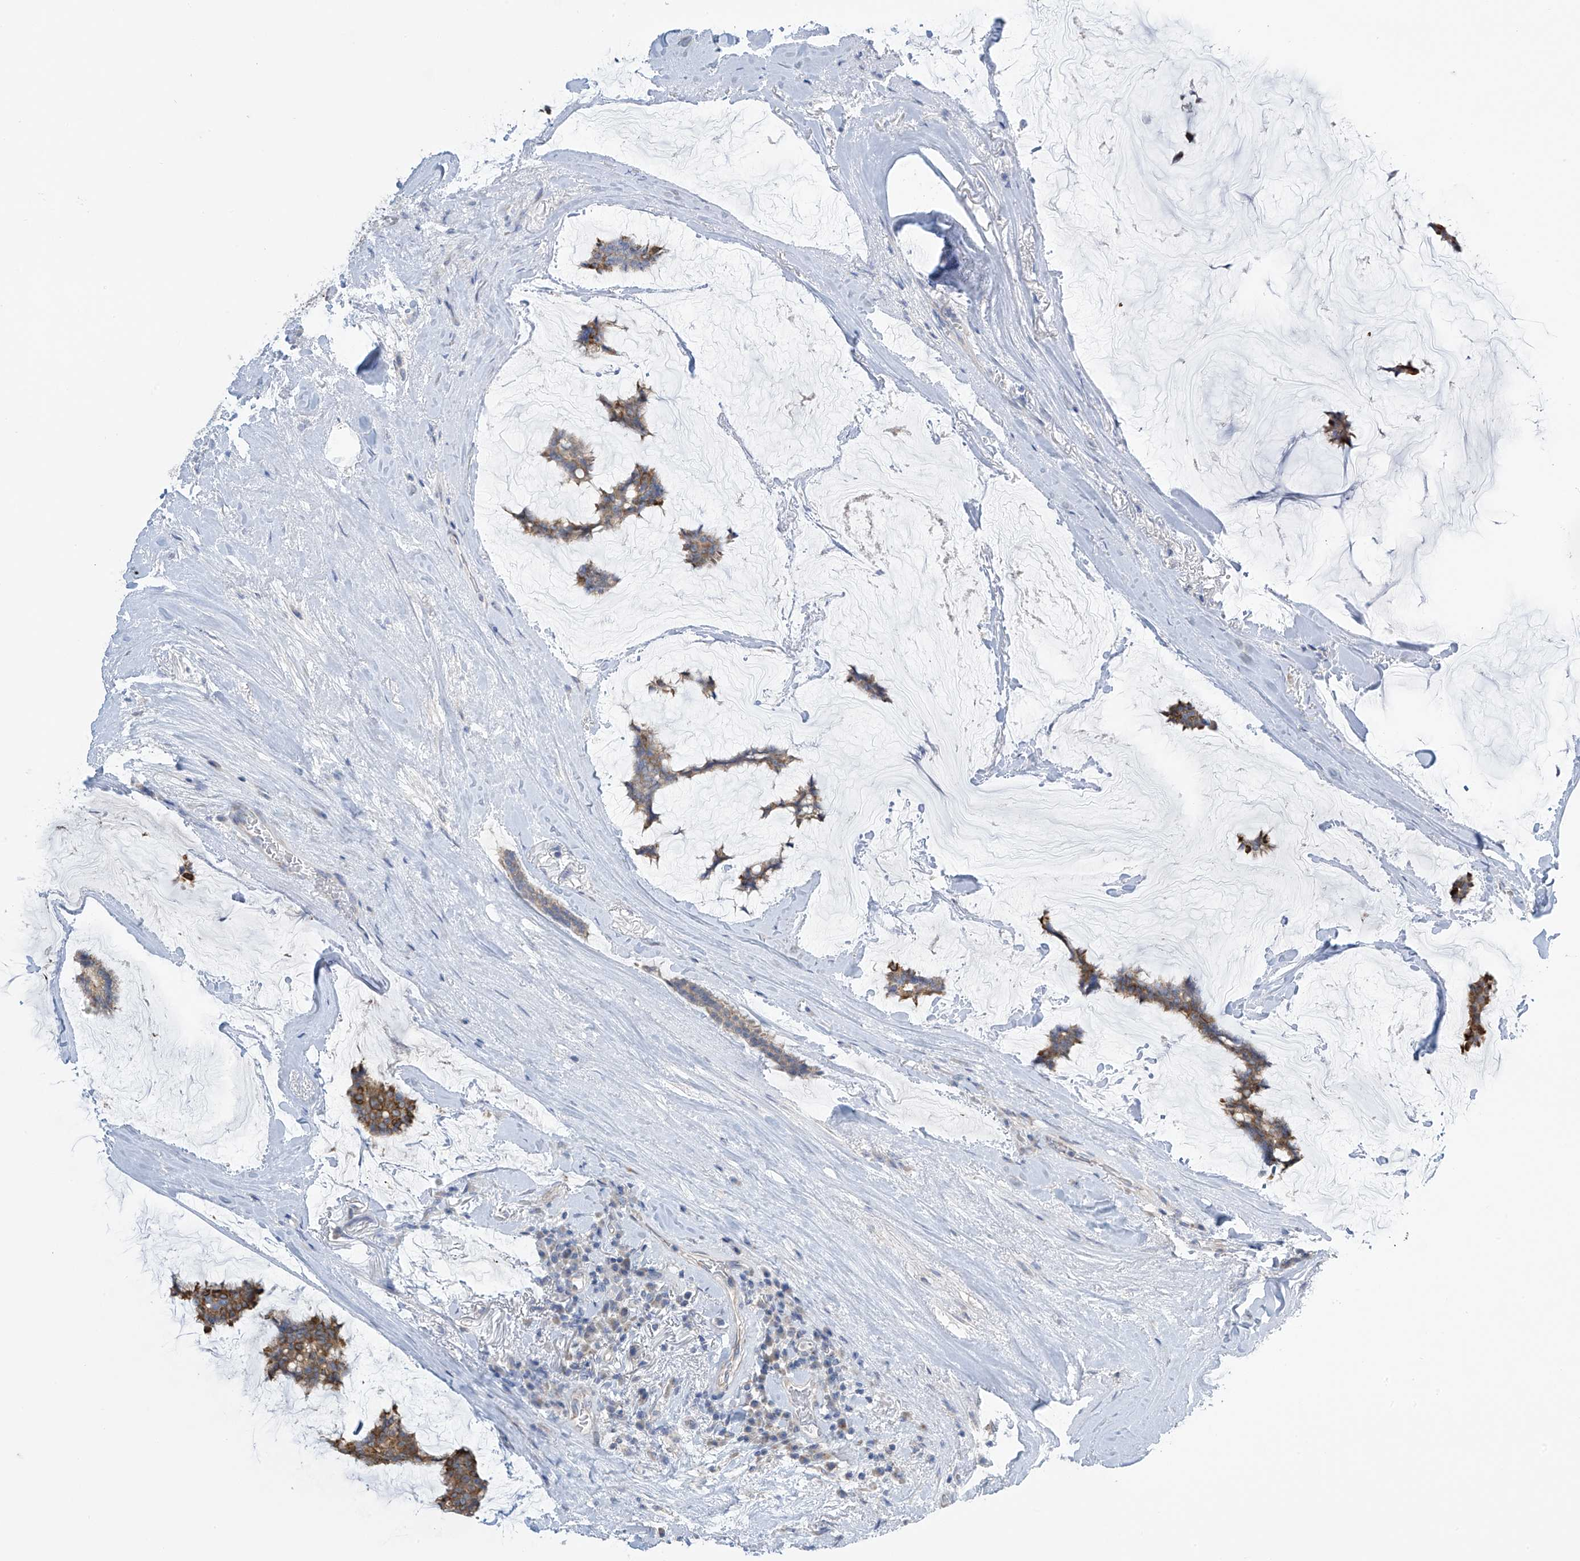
{"staining": {"intensity": "moderate", "quantity": ">75%", "location": "cytoplasmic/membranous"}, "tissue": "breast cancer", "cell_type": "Tumor cells", "image_type": "cancer", "snomed": [{"axis": "morphology", "description": "Duct carcinoma"}, {"axis": "topography", "description": "Breast"}], "caption": "Immunohistochemical staining of human breast cancer (invasive ductal carcinoma) demonstrates moderate cytoplasmic/membranous protein positivity in about >75% of tumor cells.", "gene": "PNPT1", "patient": {"sex": "female", "age": 93}}